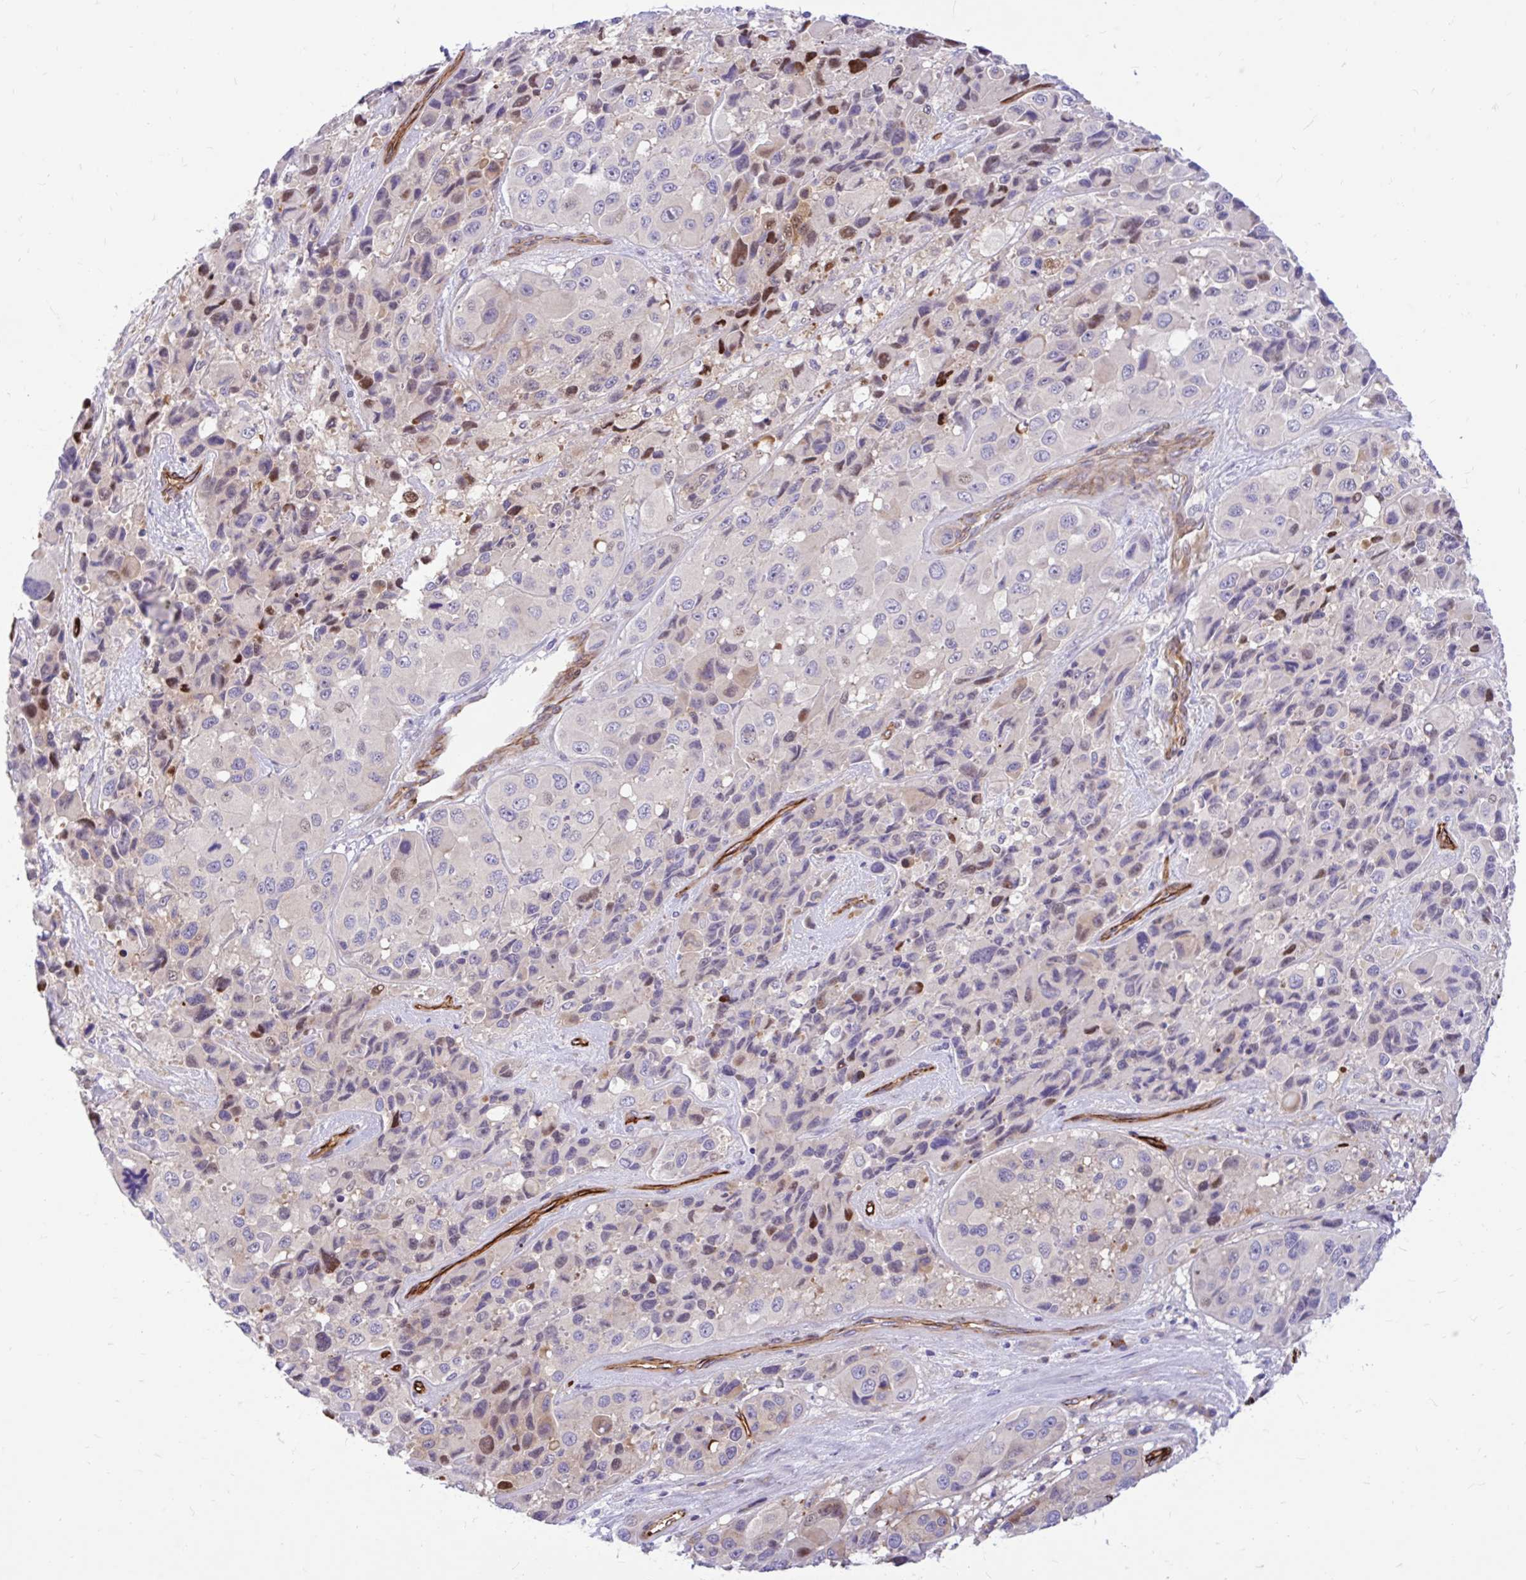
{"staining": {"intensity": "moderate", "quantity": "<25%", "location": "nuclear"}, "tissue": "melanoma", "cell_type": "Tumor cells", "image_type": "cancer", "snomed": [{"axis": "morphology", "description": "Malignant melanoma, Metastatic site"}, {"axis": "topography", "description": "Lymph node"}], "caption": "Protein expression analysis of human melanoma reveals moderate nuclear staining in approximately <25% of tumor cells. The staining is performed using DAB brown chromogen to label protein expression. The nuclei are counter-stained blue using hematoxylin.", "gene": "ESPNL", "patient": {"sex": "female", "age": 65}}